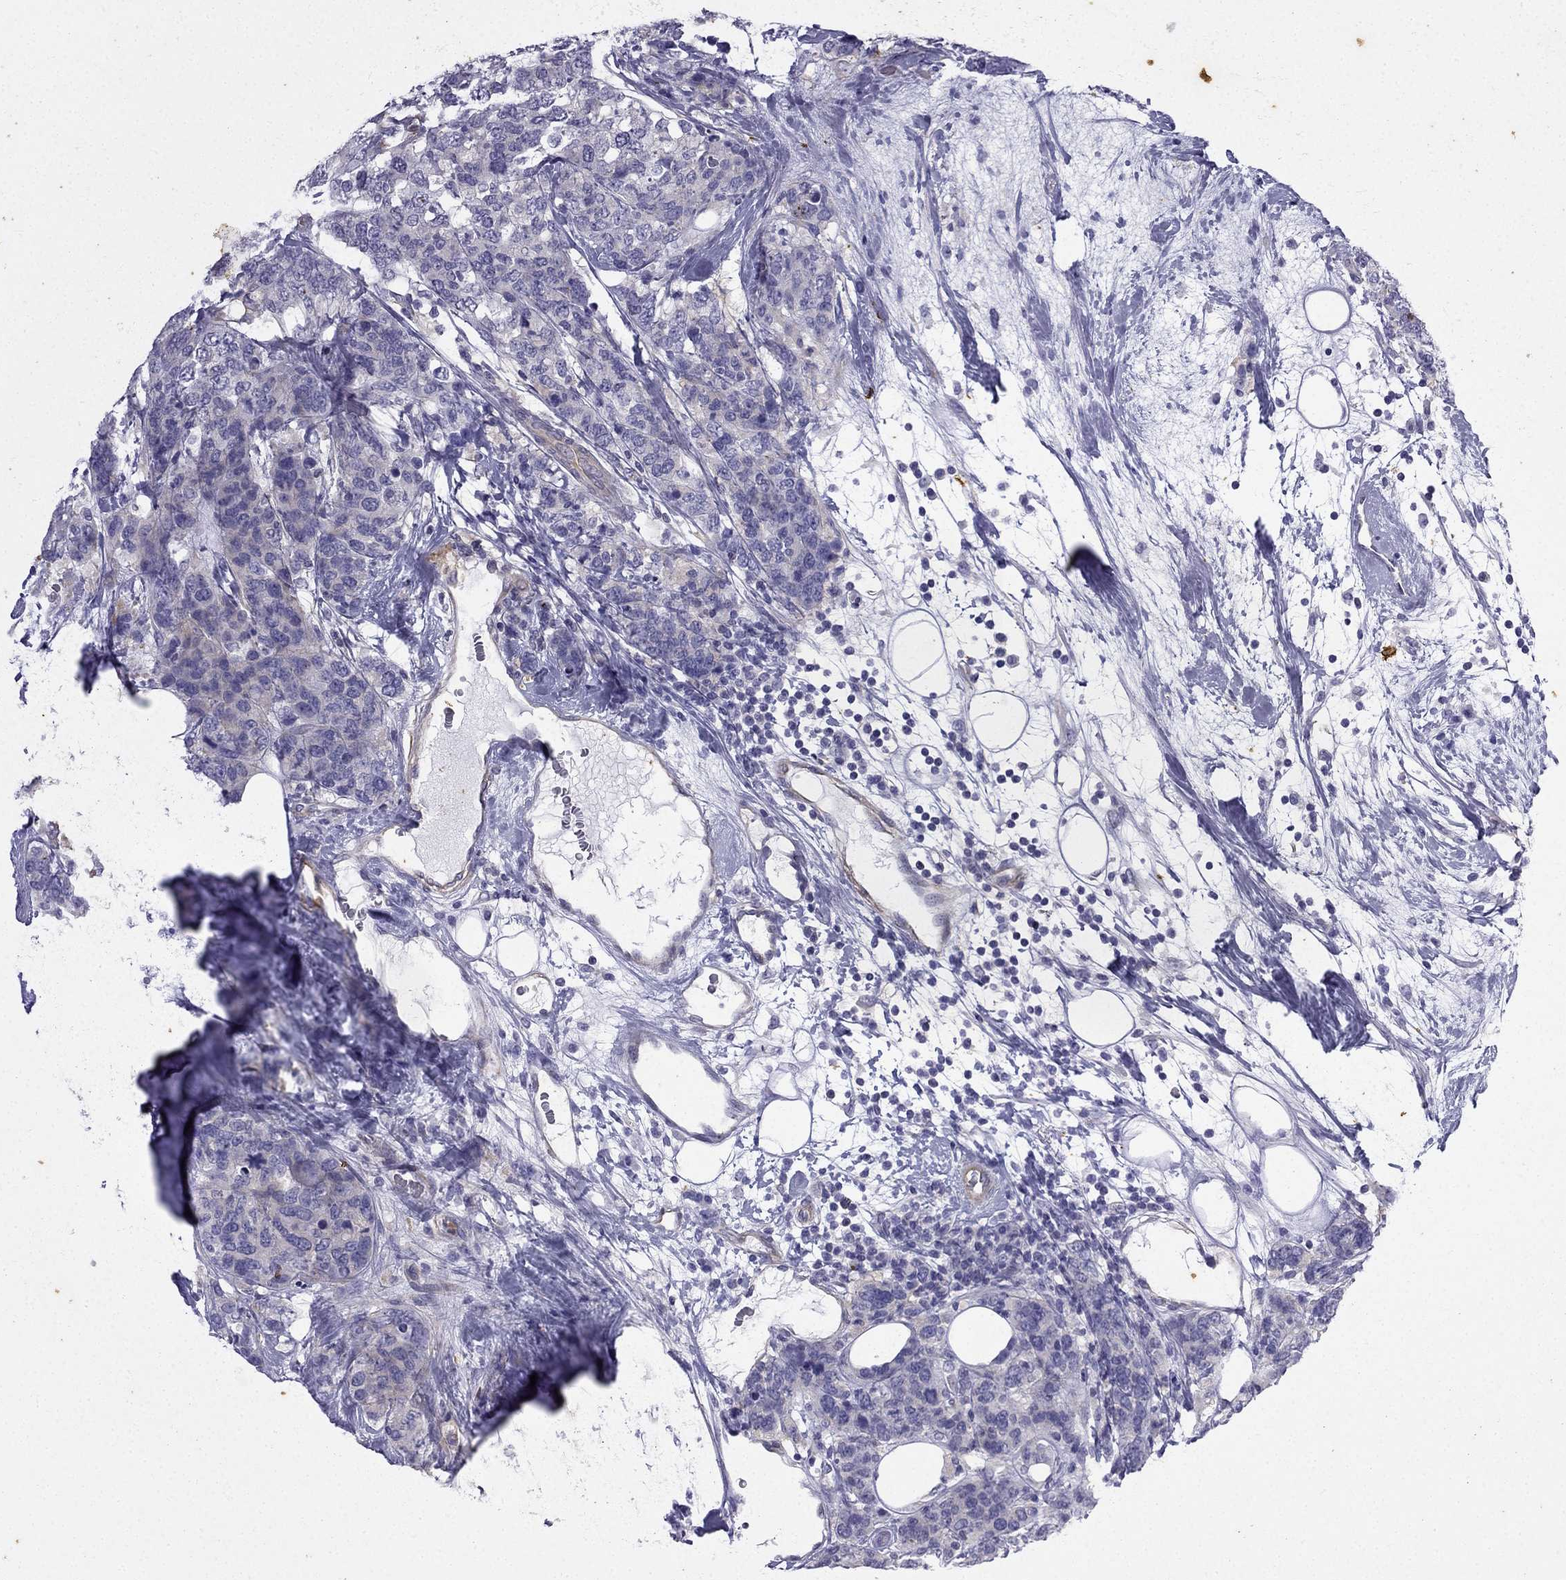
{"staining": {"intensity": "negative", "quantity": "none", "location": "none"}, "tissue": "breast cancer", "cell_type": "Tumor cells", "image_type": "cancer", "snomed": [{"axis": "morphology", "description": "Lobular carcinoma"}, {"axis": "topography", "description": "Breast"}], "caption": "An image of human breast lobular carcinoma is negative for staining in tumor cells.", "gene": "GJA8", "patient": {"sex": "female", "age": 59}}